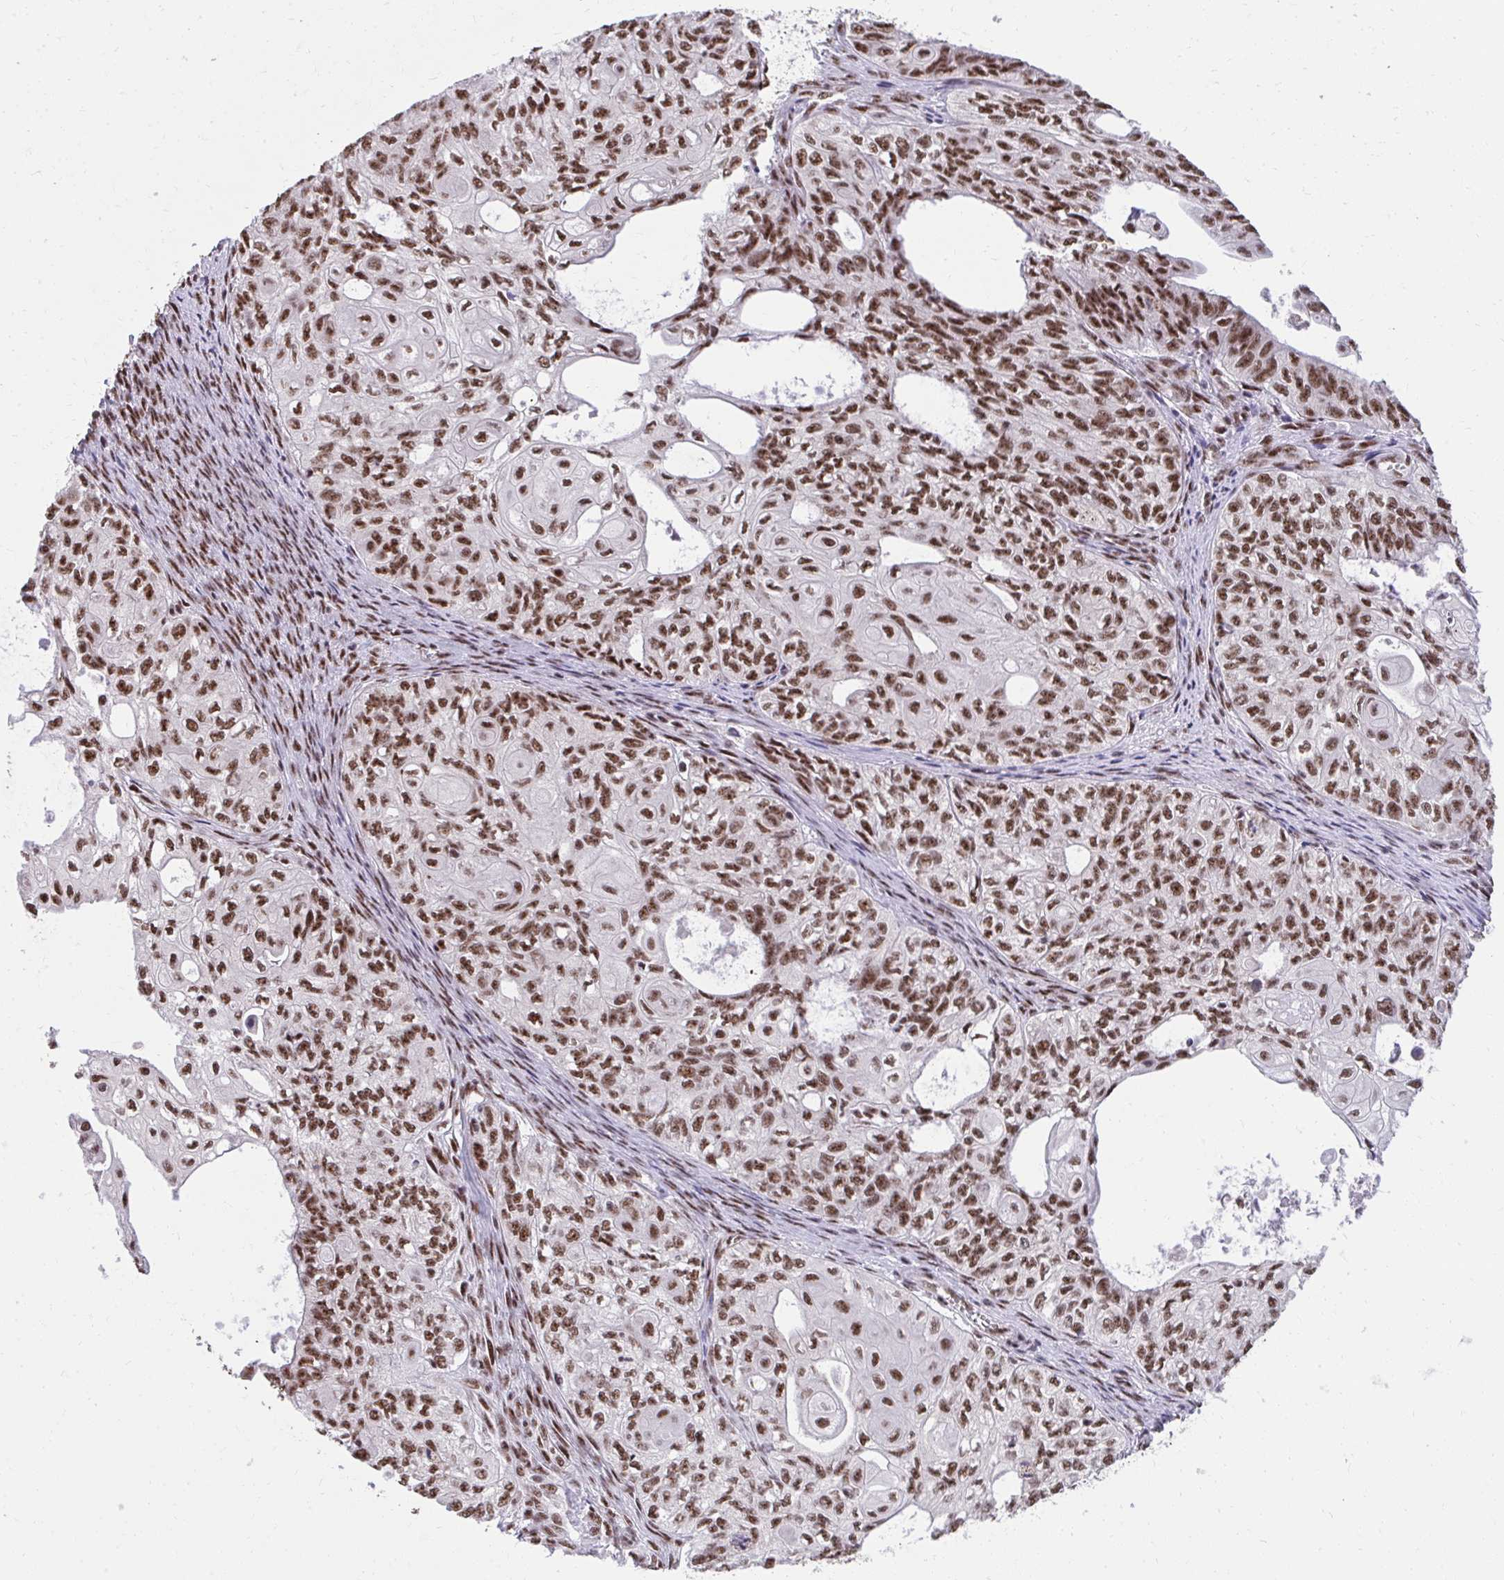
{"staining": {"intensity": "strong", "quantity": ">75%", "location": "nuclear"}, "tissue": "ovarian cancer", "cell_type": "Tumor cells", "image_type": "cancer", "snomed": [{"axis": "morphology", "description": "Carcinoma, endometroid"}, {"axis": "topography", "description": "Ovary"}], "caption": "Immunohistochemistry of human ovarian cancer reveals high levels of strong nuclear positivity in about >75% of tumor cells.", "gene": "SYNE4", "patient": {"sex": "female", "age": 64}}